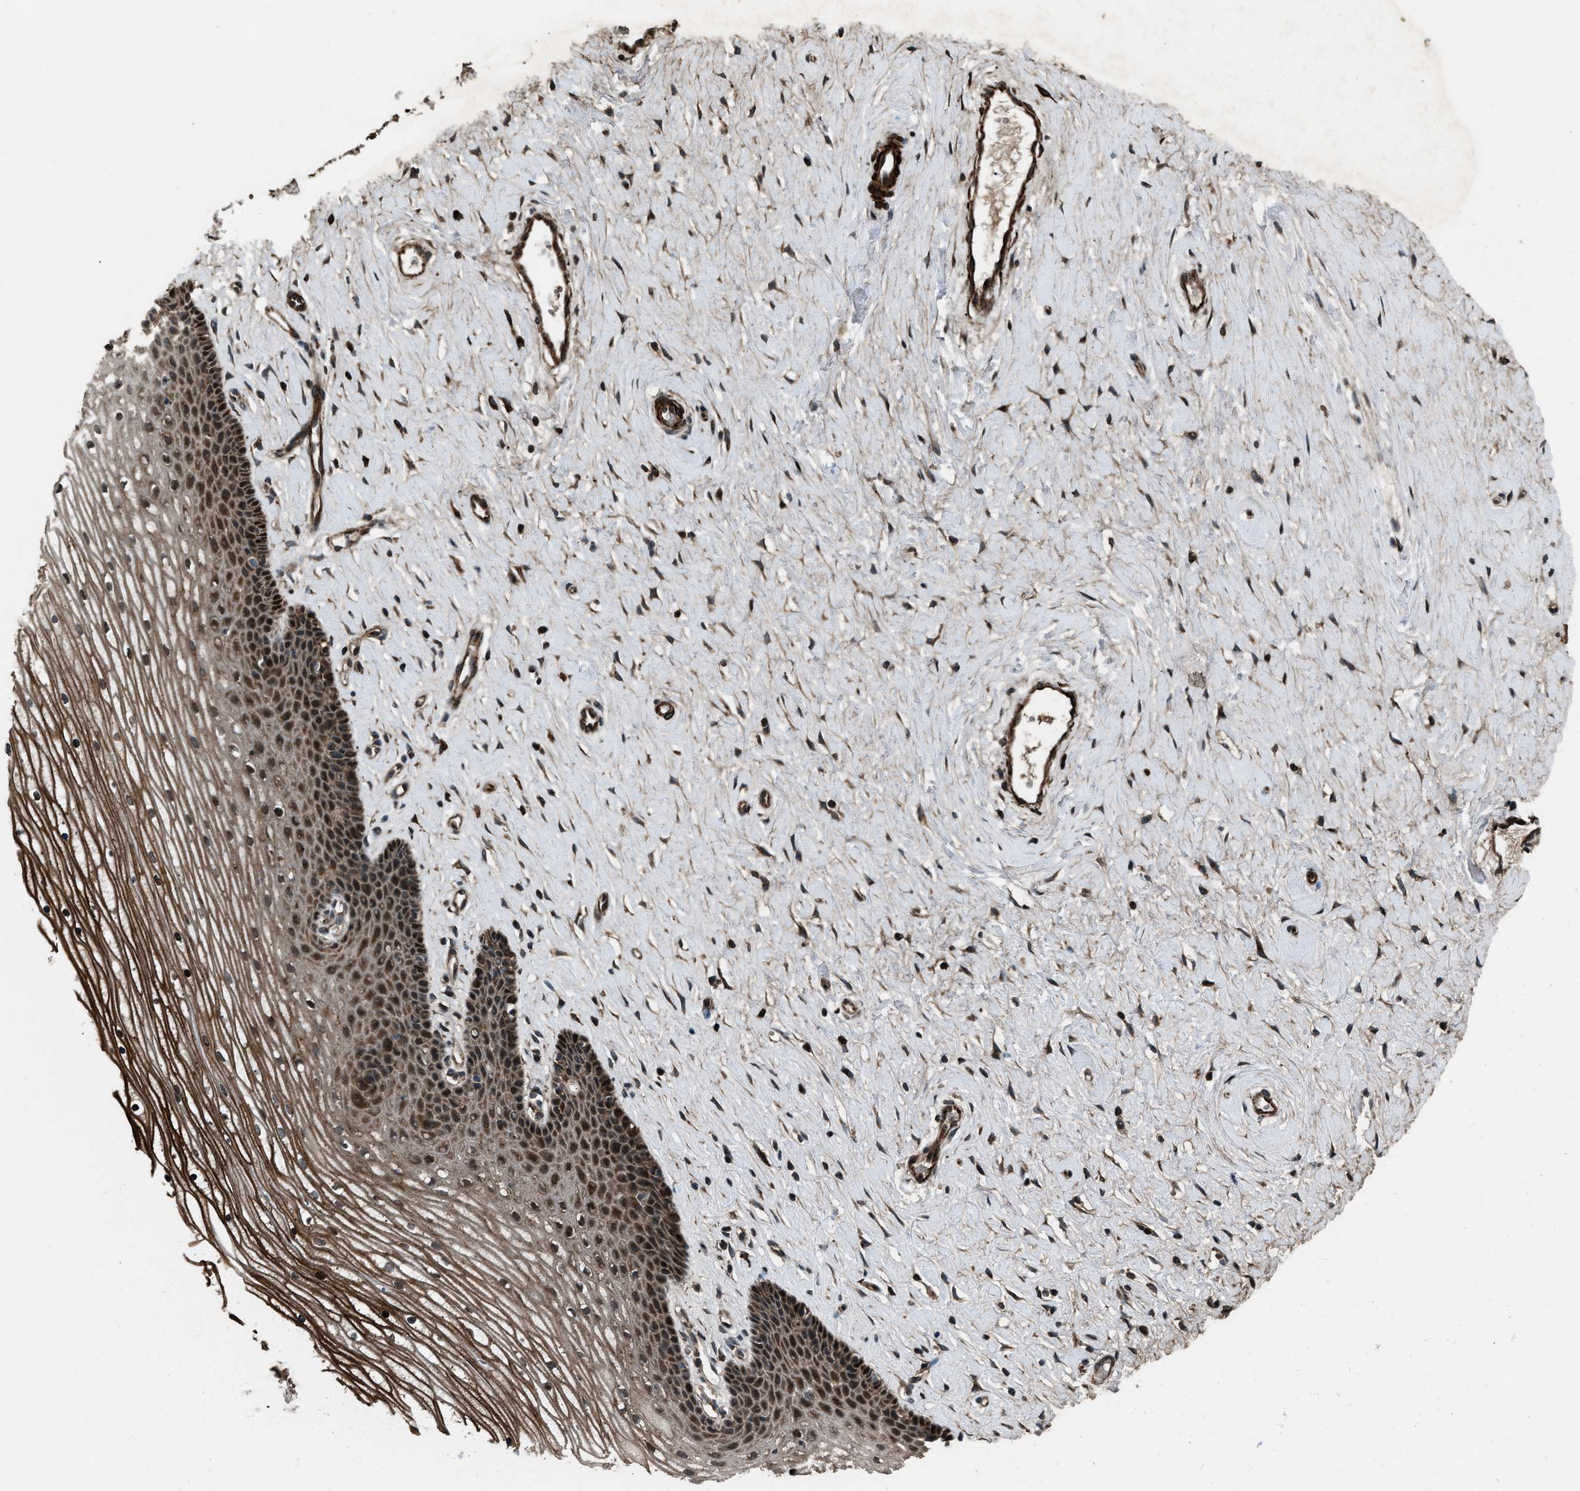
{"staining": {"intensity": "strong", "quantity": ">75%", "location": "cytoplasmic/membranous"}, "tissue": "cervix", "cell_type": "Glandular cells", "image_type": "normal", "snomed": [{"axis": "morphology", "description": "Normal tissue, NOS"}, {"axis": "topography", "description": "Cervix"}], "caption": "Glandular cells display strong cytoplasmic/membranous staining in approximately >75% of cells in unremarkable cervix.", "gene": "IRAK4", "patient": {"sex": "female", "age": 39}}